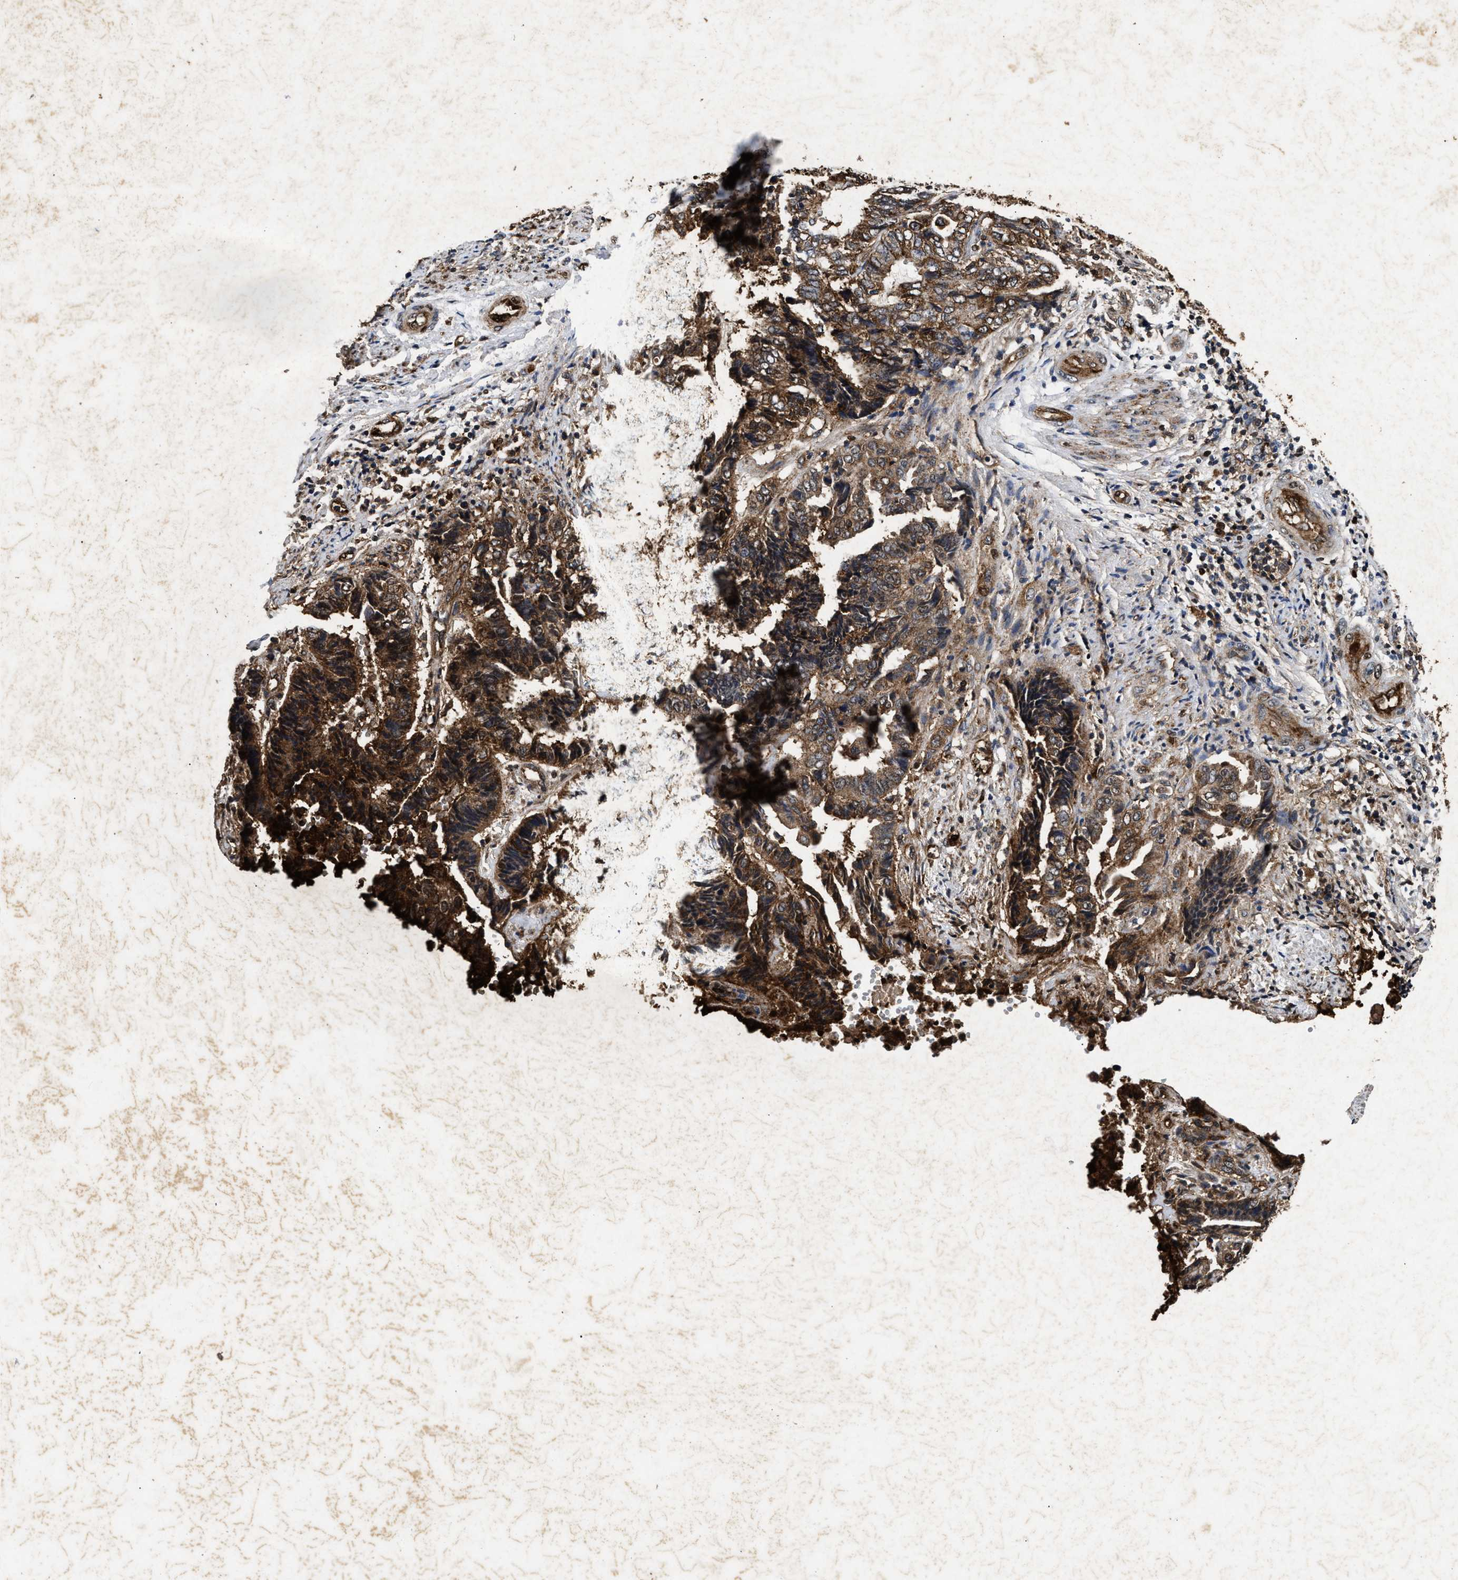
{"staining": {"intensity": "strong", "quantity": ">75%", "location": "cytoplasmic/membranous"}, "tissue": "endometrial cancer", "cell_type": "Tumor cells", "image_type": "cancer", "snomed": [{"axis": "morphology", "description": "Adenocarcinoma, NOS"}, {"axis": "topography", "description": "Uterus"}, {"axis": "topography", "description": "Endometrium"}], "caption": "This photomicrograph reveals IHC staining of human endometrial adenocarcinoma, with high strong cytoplasmic/membranous positivity in approximately >75% of tumor cells.", "gene": "ACOX1", "patient": {"sex": "female", "age": 70}}